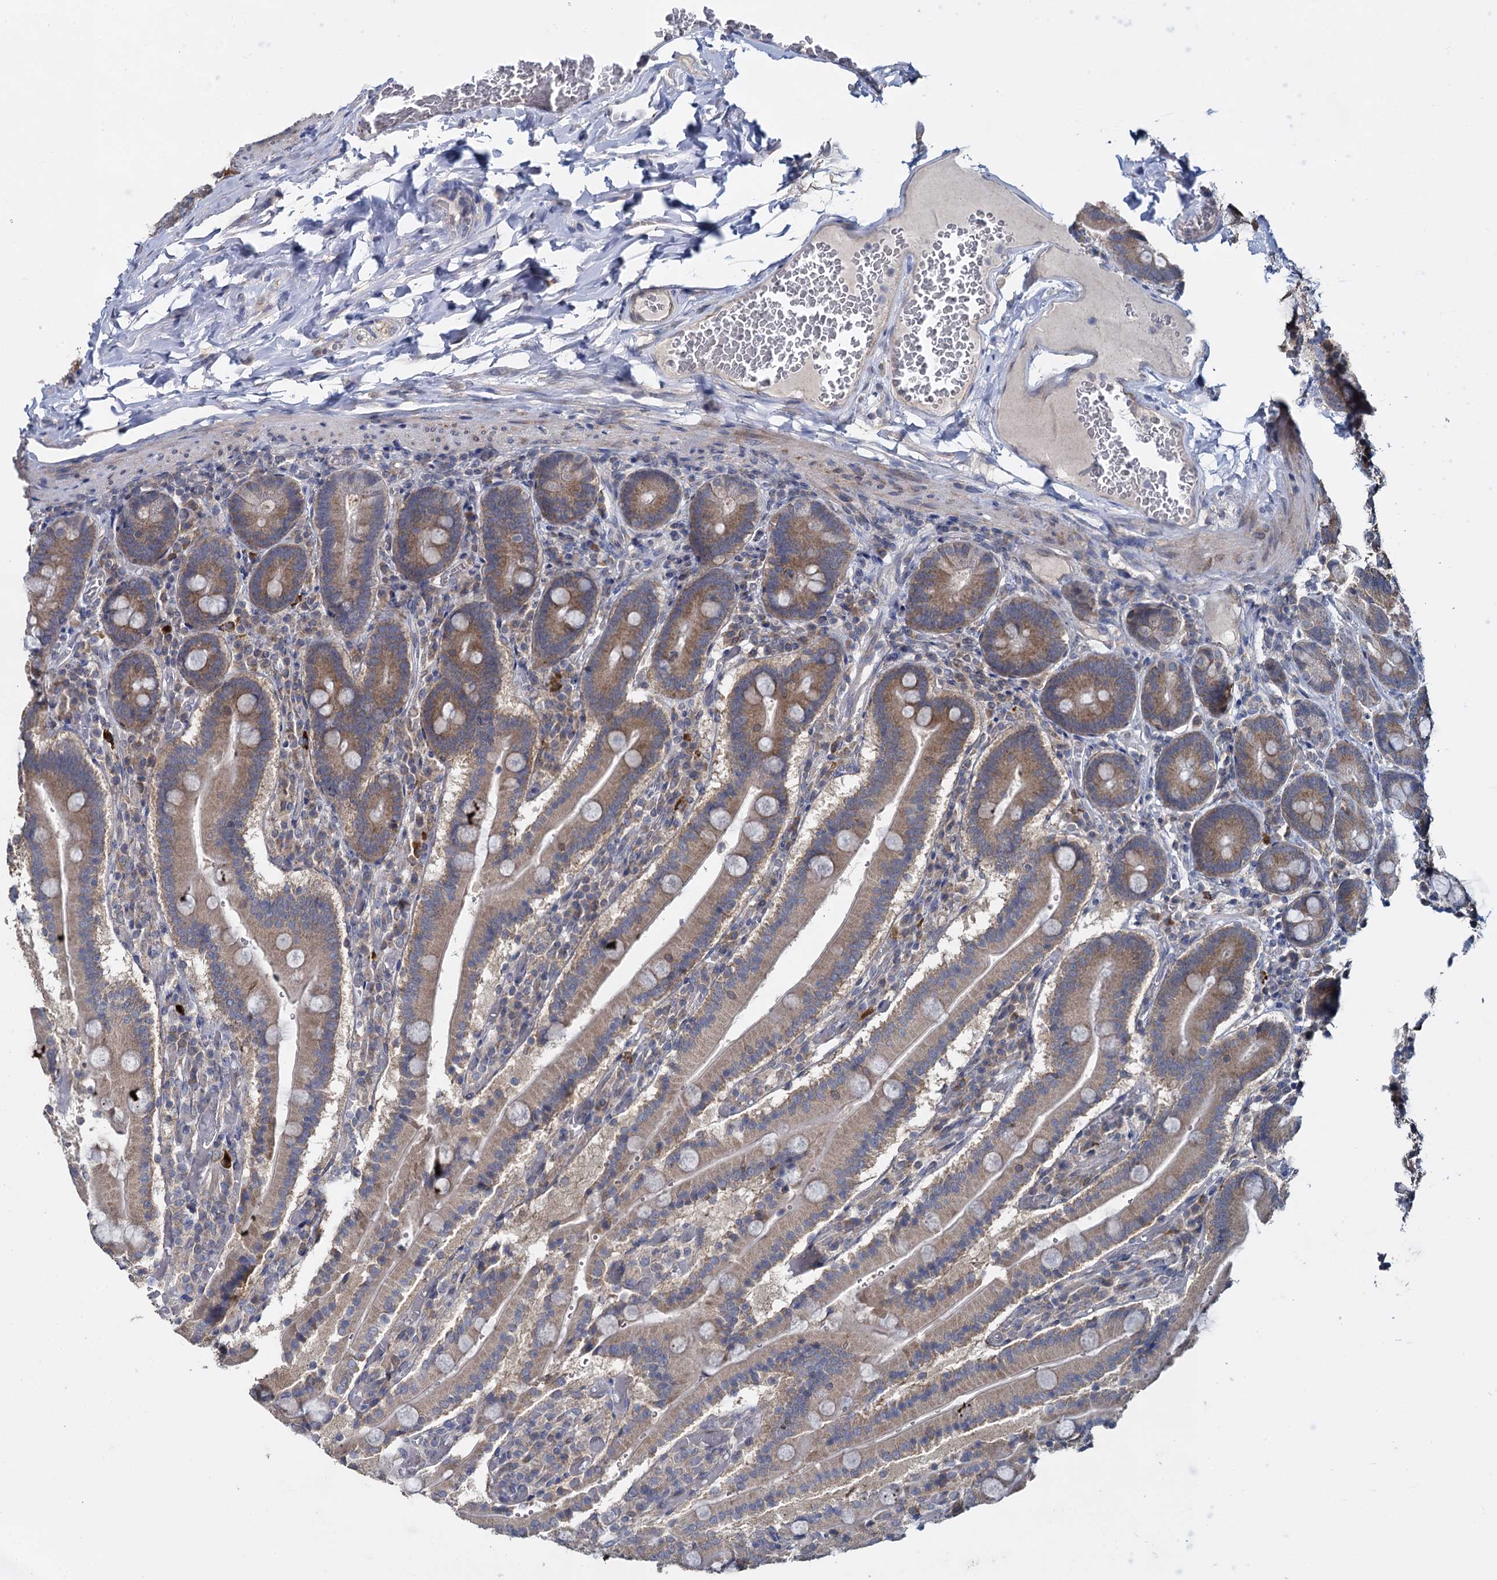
{"staining": {"intensity": "moderate", "quantity": ">75%", "location": "cytoplasmic/membranous"}, "tissue": "duodenum", "cell_type": "Glandular cells", "image_type": "normal", "snomed": [{"axis": "morphology", "description": "Normal tissue, NOS"}, {"axis": "topography", "description": "Duodenum"}], "caption": "IHC image of normal duodenum: human duodenum stained using immunohistochemistry (IHC) shows medium levels of moderate protein expression localized specifically in the cytoplasmic/membranous of glandular cells, appearing as a cytoplasmic/membranous brown color.", "gene": "GSTM2", "patient": {"sex": "female", "age": 62}}